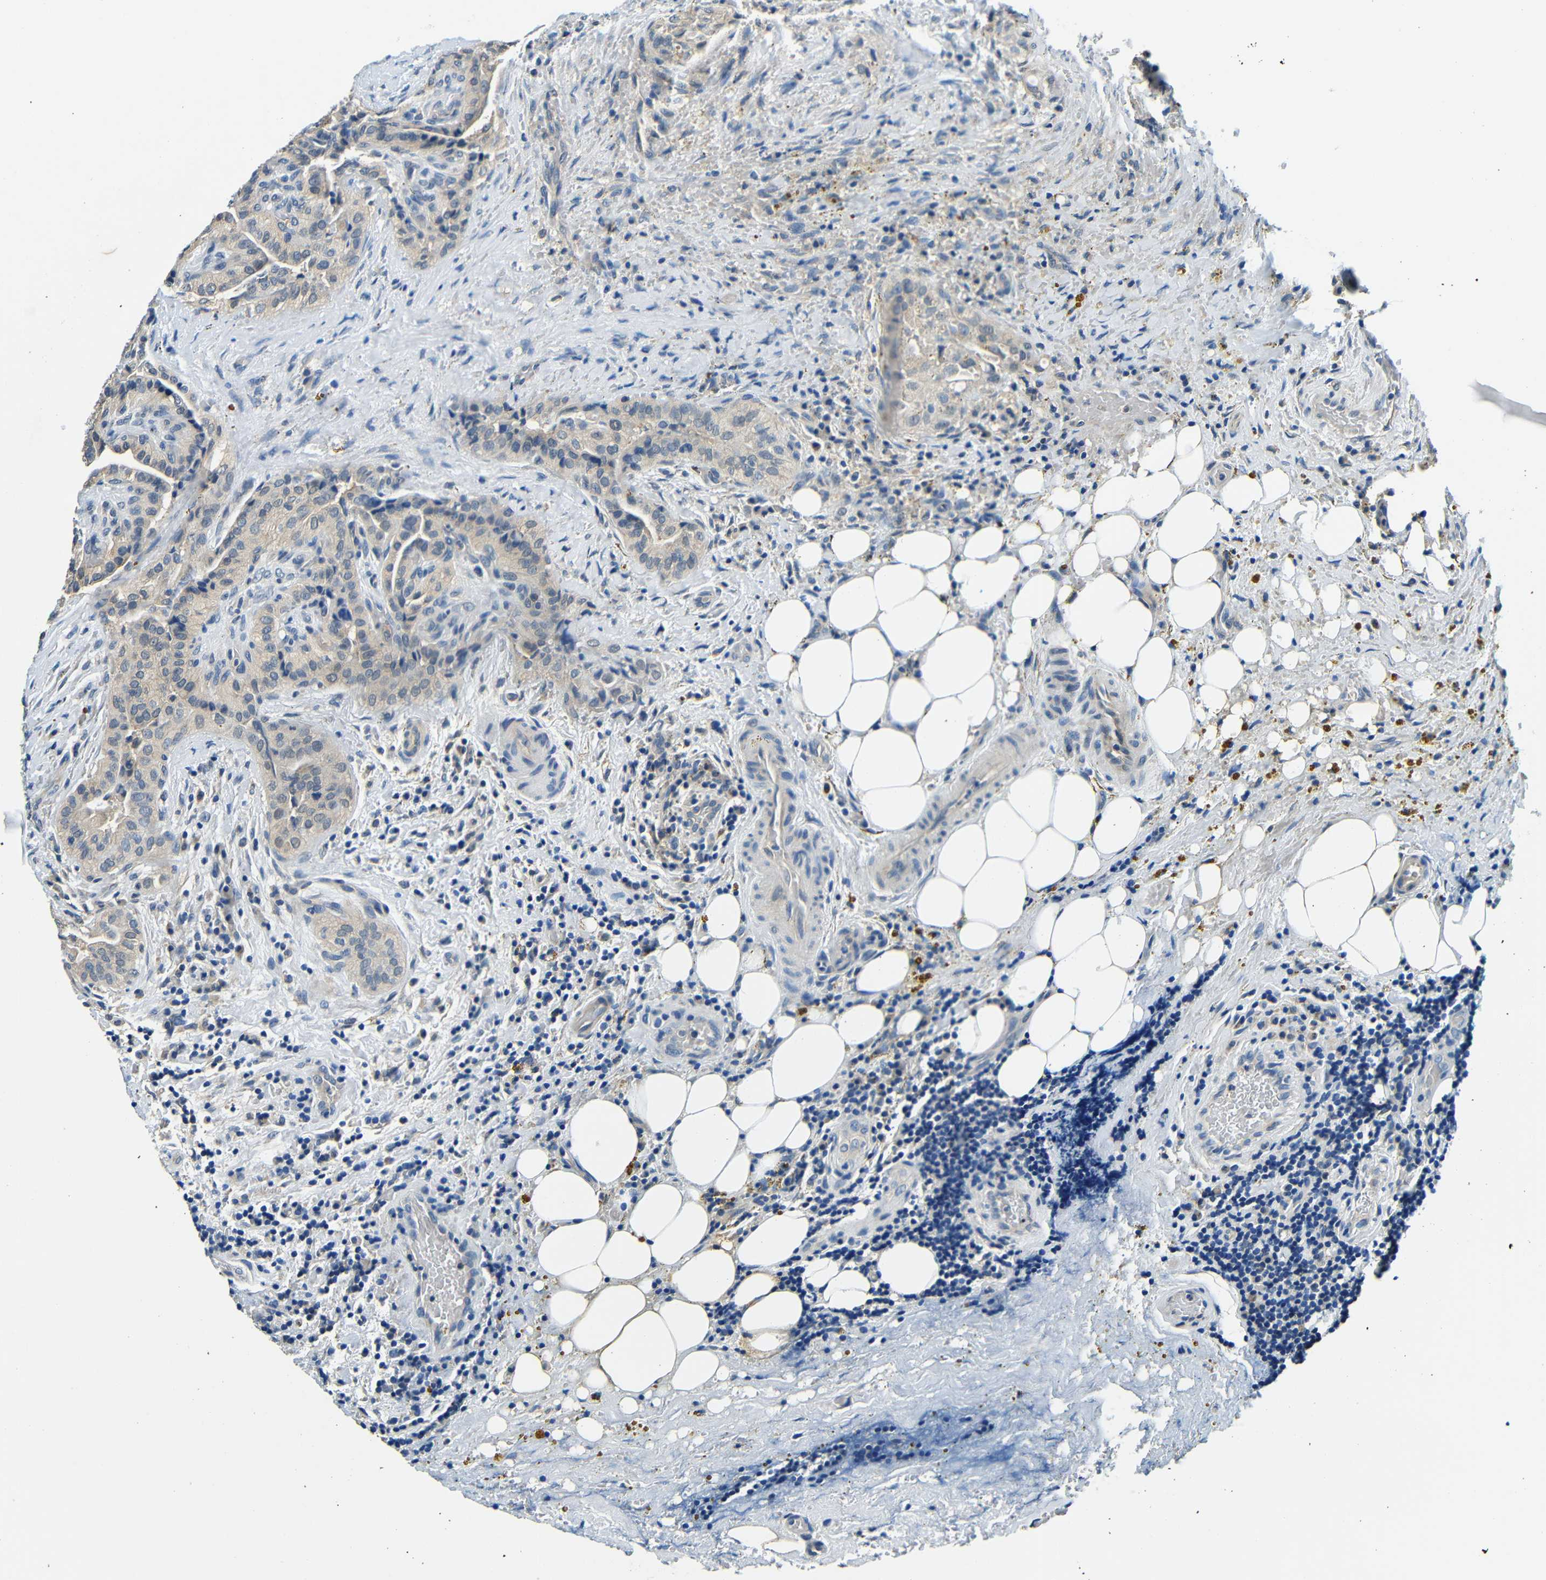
{"staining": {"intensity": "moderate", "quantity": ">75%", "location": "cytoplasmic/membranous"}, "tissue": "thyroid cancer", "cell_type": "Tumor cells", "image_type": "cancer", "snomed": [{"axis": "morphology", "description": "Papillary adenocarcinoma, NOS"}, {"axis": "topography", "description": "Thyroid gland"}], "caption": "Papillary adenocarcinoma (thyroid) tissue demonstrates moderate cytoplasmic/membranous staining in about >75% of tumor cells", "gene": "ADAP1", "patient": {"sex": "male", "age": 77}}